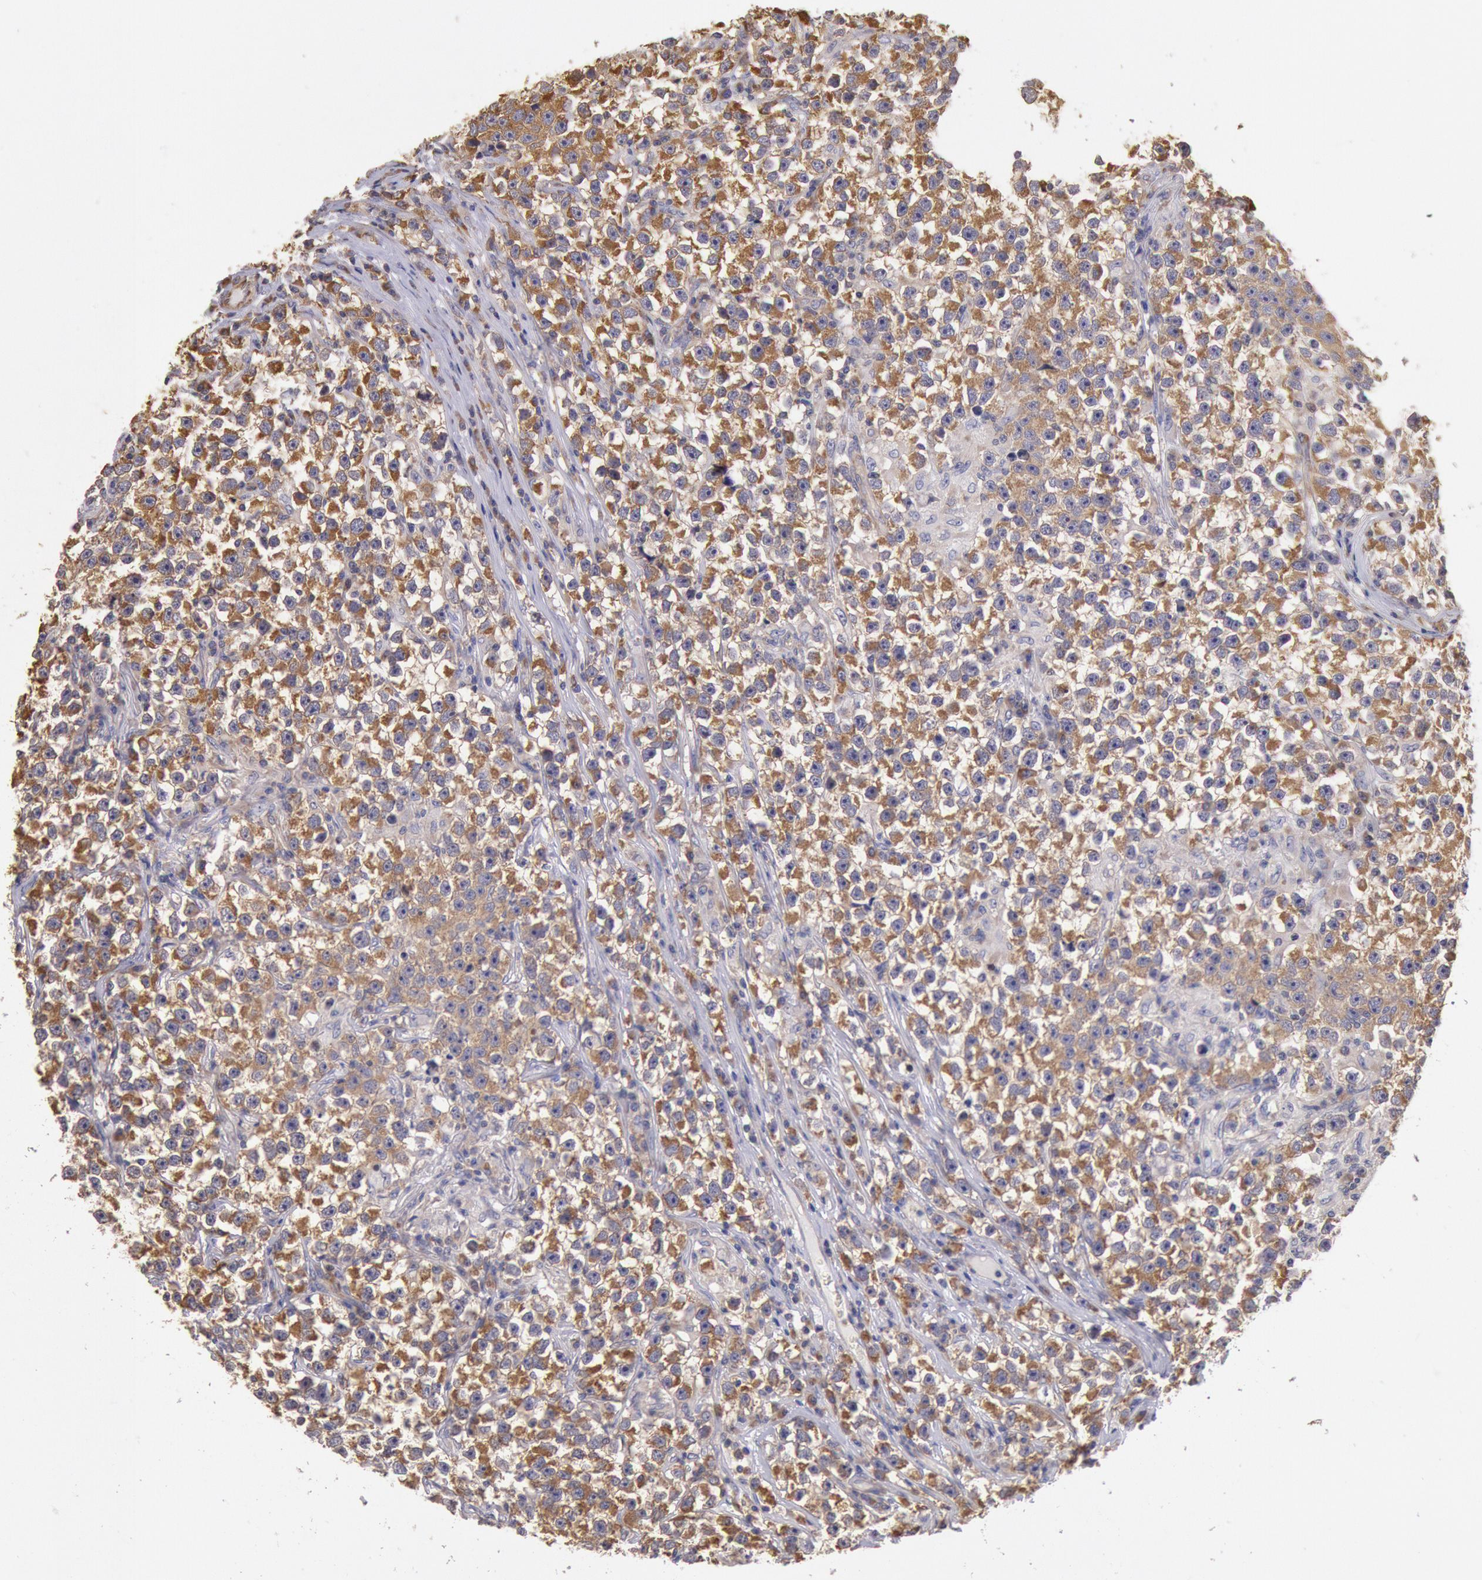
{"staining": {"intensity": "moderate", "quantity": ">75%", "location": "cytoplasmic/membranous"}, "tissue": "testis cancer", "cell_type": "Tumor cells", "image_type": "cancer", "snomed": [{"axis": "morphology", "description": "Seminoma, NOS"}, {"axis": "topography", "description": "Testis"}], "caption": "Testis seminoma tissue shows moderate cytoplasmic/membranous staining in about >75% of tumor cells, visualized by immunohistochemistry.", "gene": "DRG1", "patient": {"sex": "male", "age": 33}}